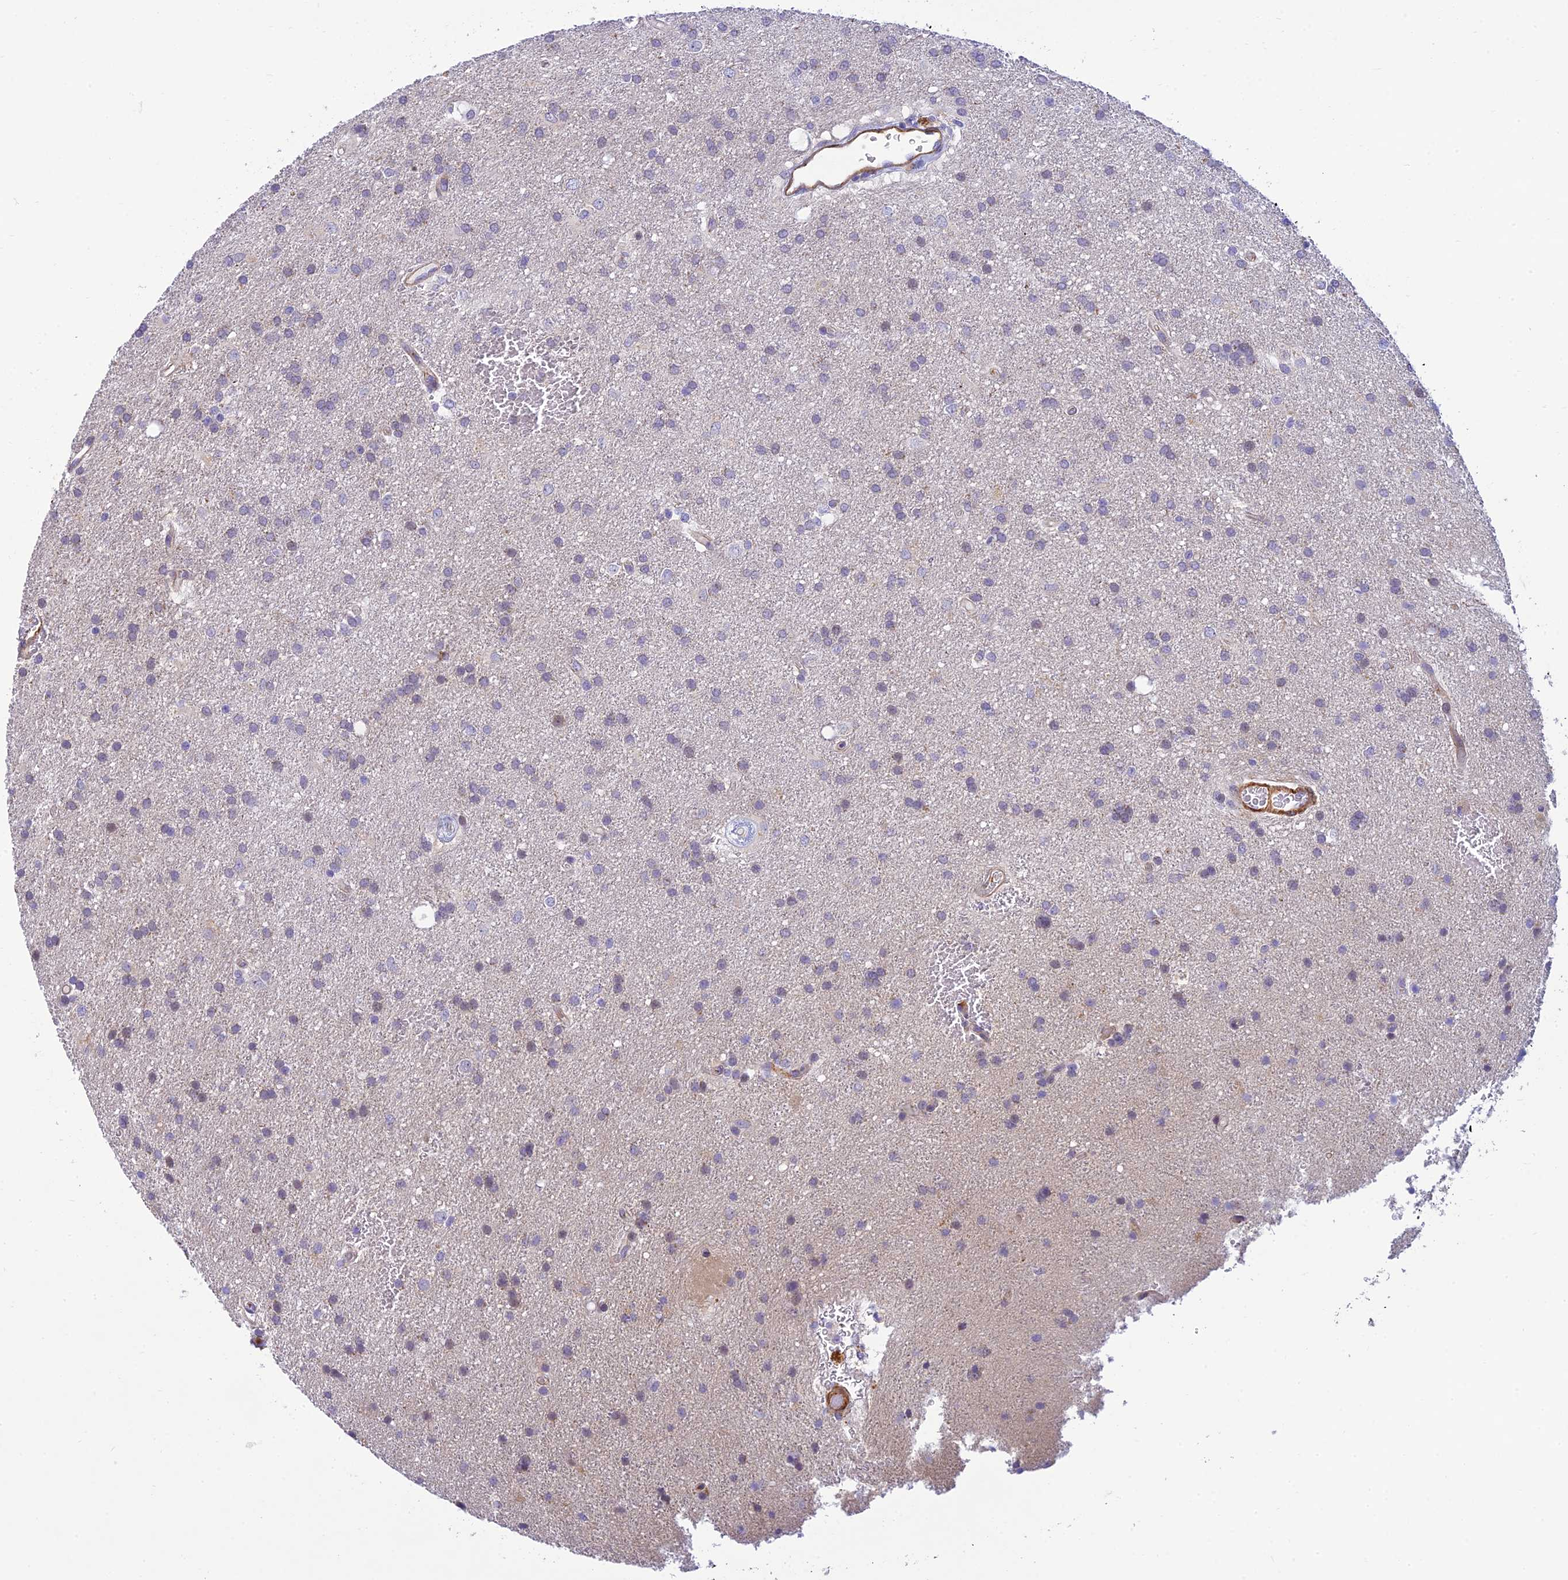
{"staining": {"intensity": "negative", "quantity": "none", "location": "none"}, "tissue": "glioma", "cell_type": "Tumor cells", "image_type": "cancer", "snomed": [{"axis": "morphology", "description": "Glioma, malignant, Low grade"}, {"axis": "topography", "description": "Brain"}], "caption": "A photomicrograph of malignant glioma (low-grade) stained for a protein exhibits no brown staining in tumor cells.", "gene": "FBXW4", "patient": {"sex": "male", "age": 66}}